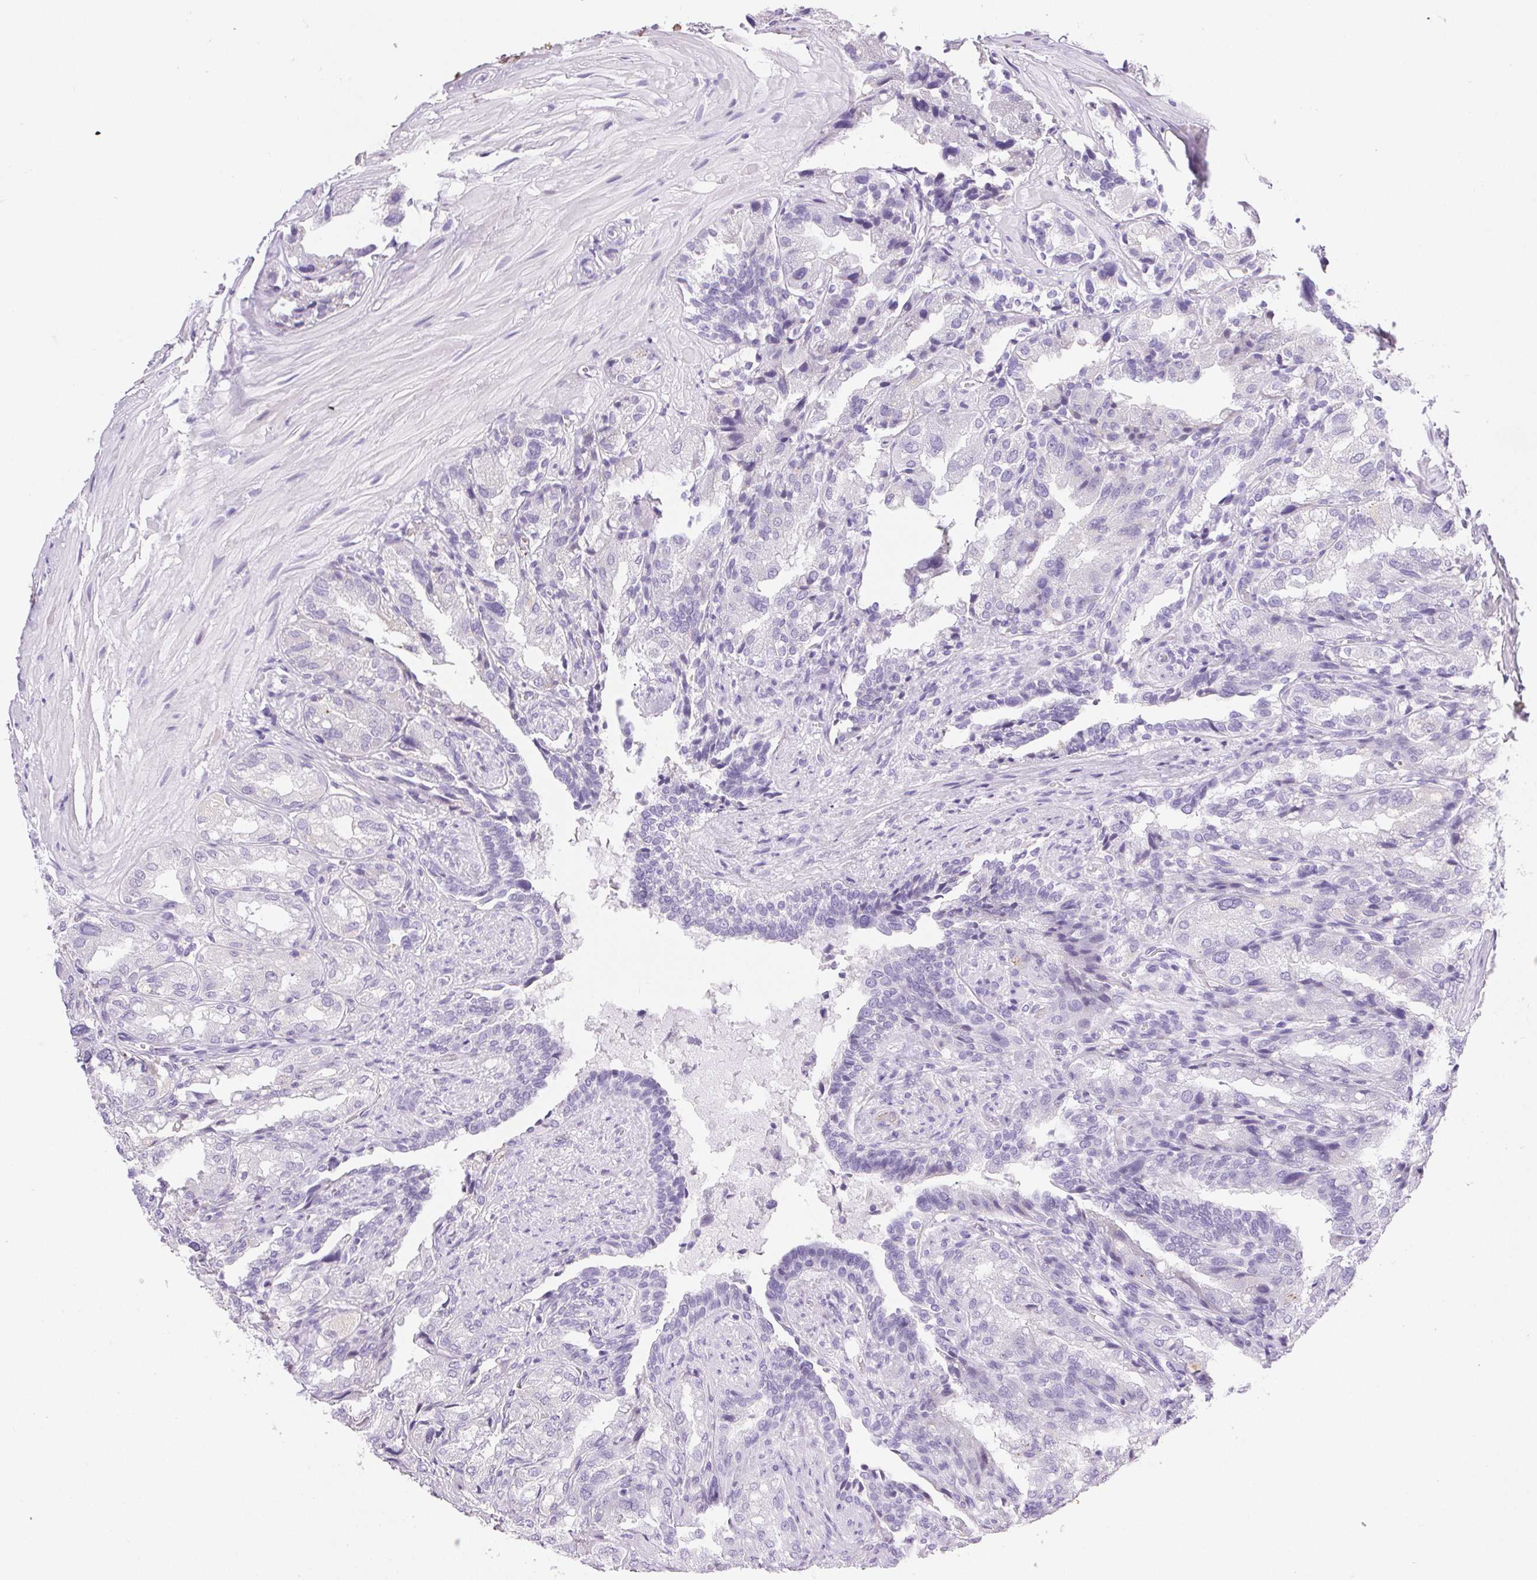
{"staining": {"intensity": "negative", "quantity": "none", "location": "none"}, "tissue": "seminal vesicle", "cell_type": "Glandular cells", "image_type": "normal", "snomed": [{"axis": "morphology", "description": "Normal tissue, NOS"}, {"axis": "topography", "description": "Seminal veicle"}], "caption": "An immunohistochemistry micrograph of normal seminal vesicle is shown. There is no staining in glandular cells of seminal vesicle.", "gene": "FGA", "patient": {"sex": "male", "age": 57}}